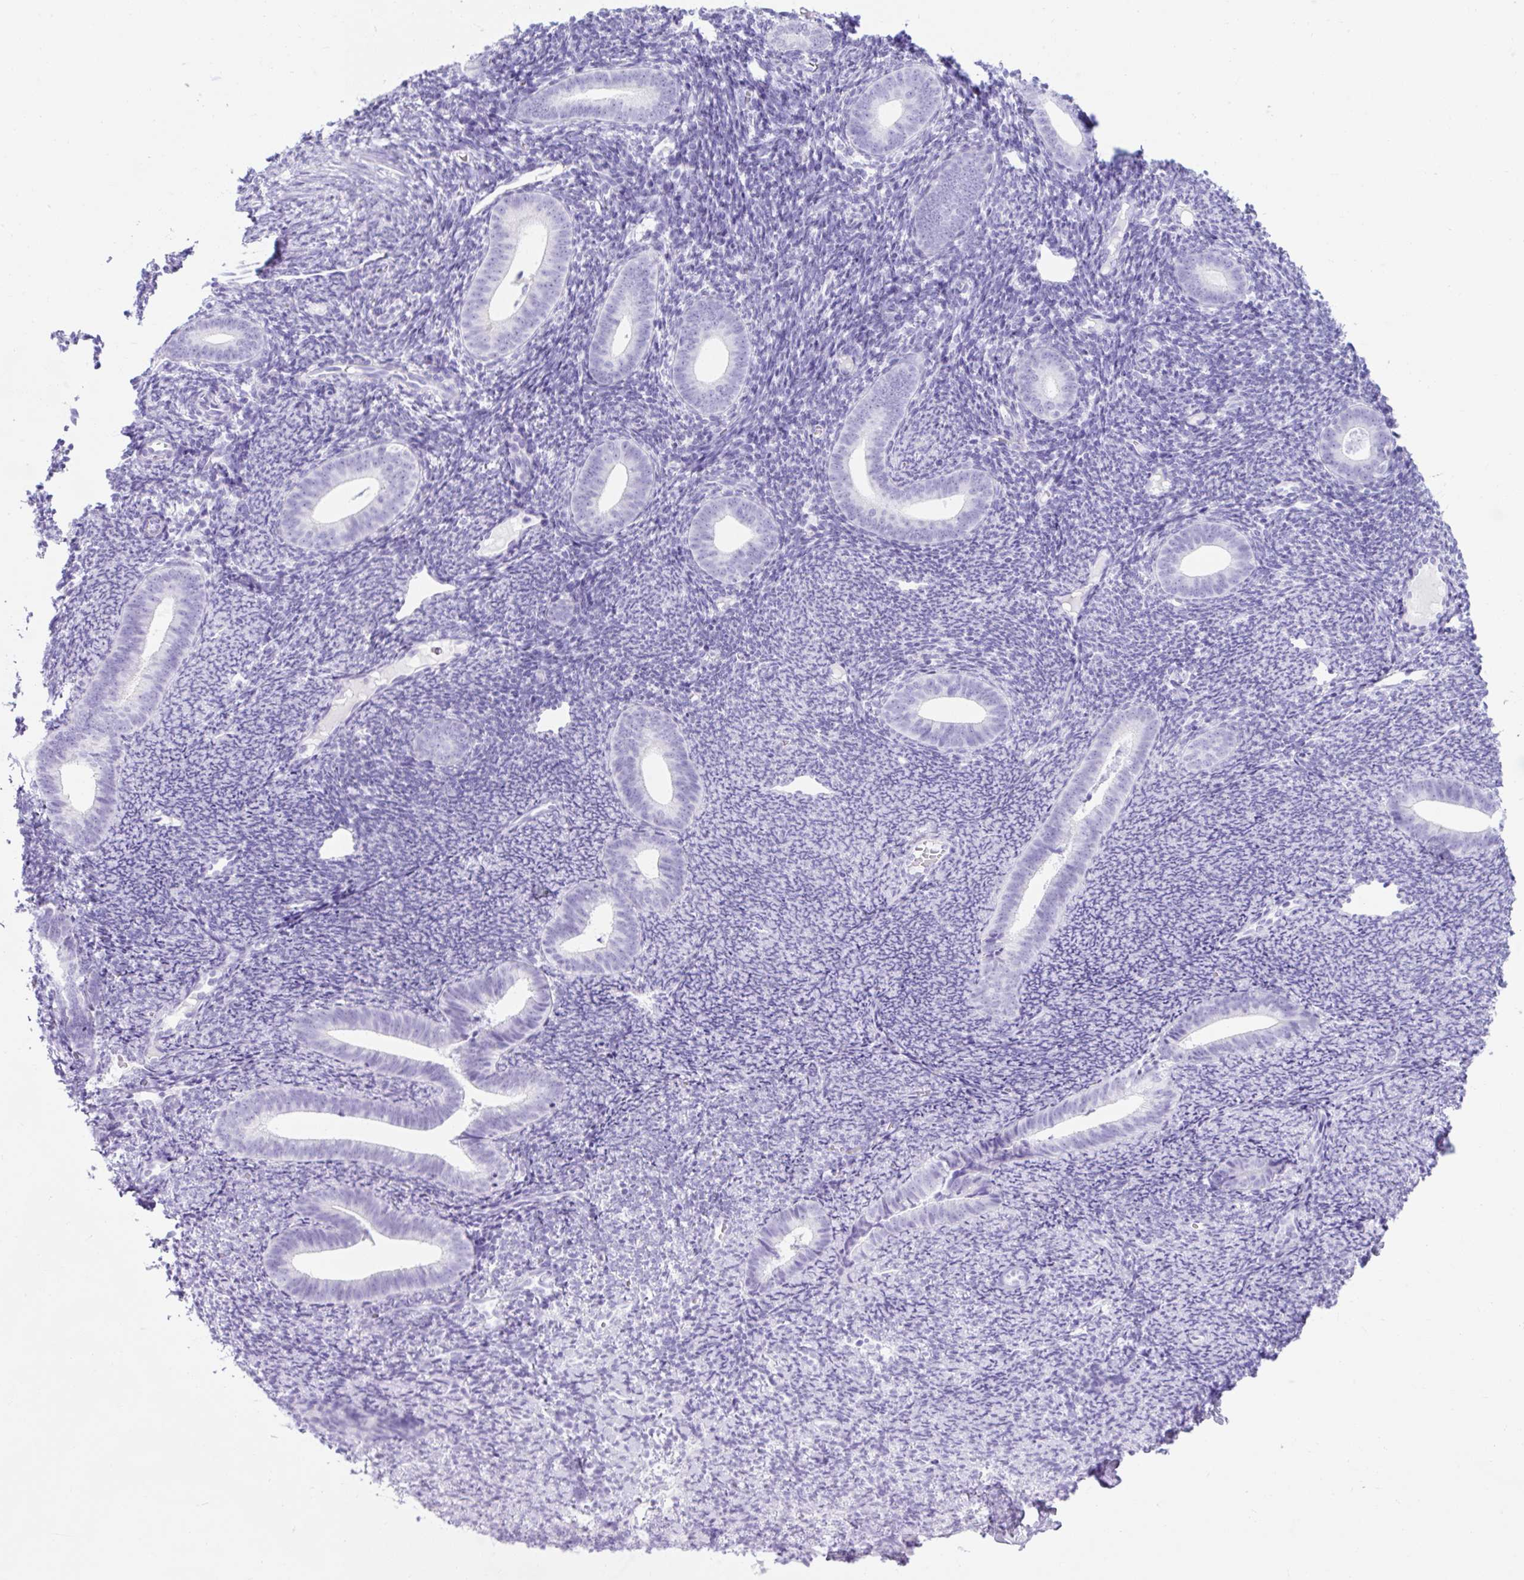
{"staining": {"intensity": "negative", "quantity": "none", "location": "none"}, "tissue": "endometrium", "cell_type": "Cells in endometrial stroma", "image_type": "normal", "snomed": [{"axis": "morphology", "description": "Normal tissue, NOS"}, {"axis": "topography", "description": "Endometrium"}], "caption": "A histopathology image of human endometrium is negative for staining in cells in endometrial stroma. Nuclei are stained in blue.", "gene": "KRT12", "patient": {"sex": "female", "age": 39}}